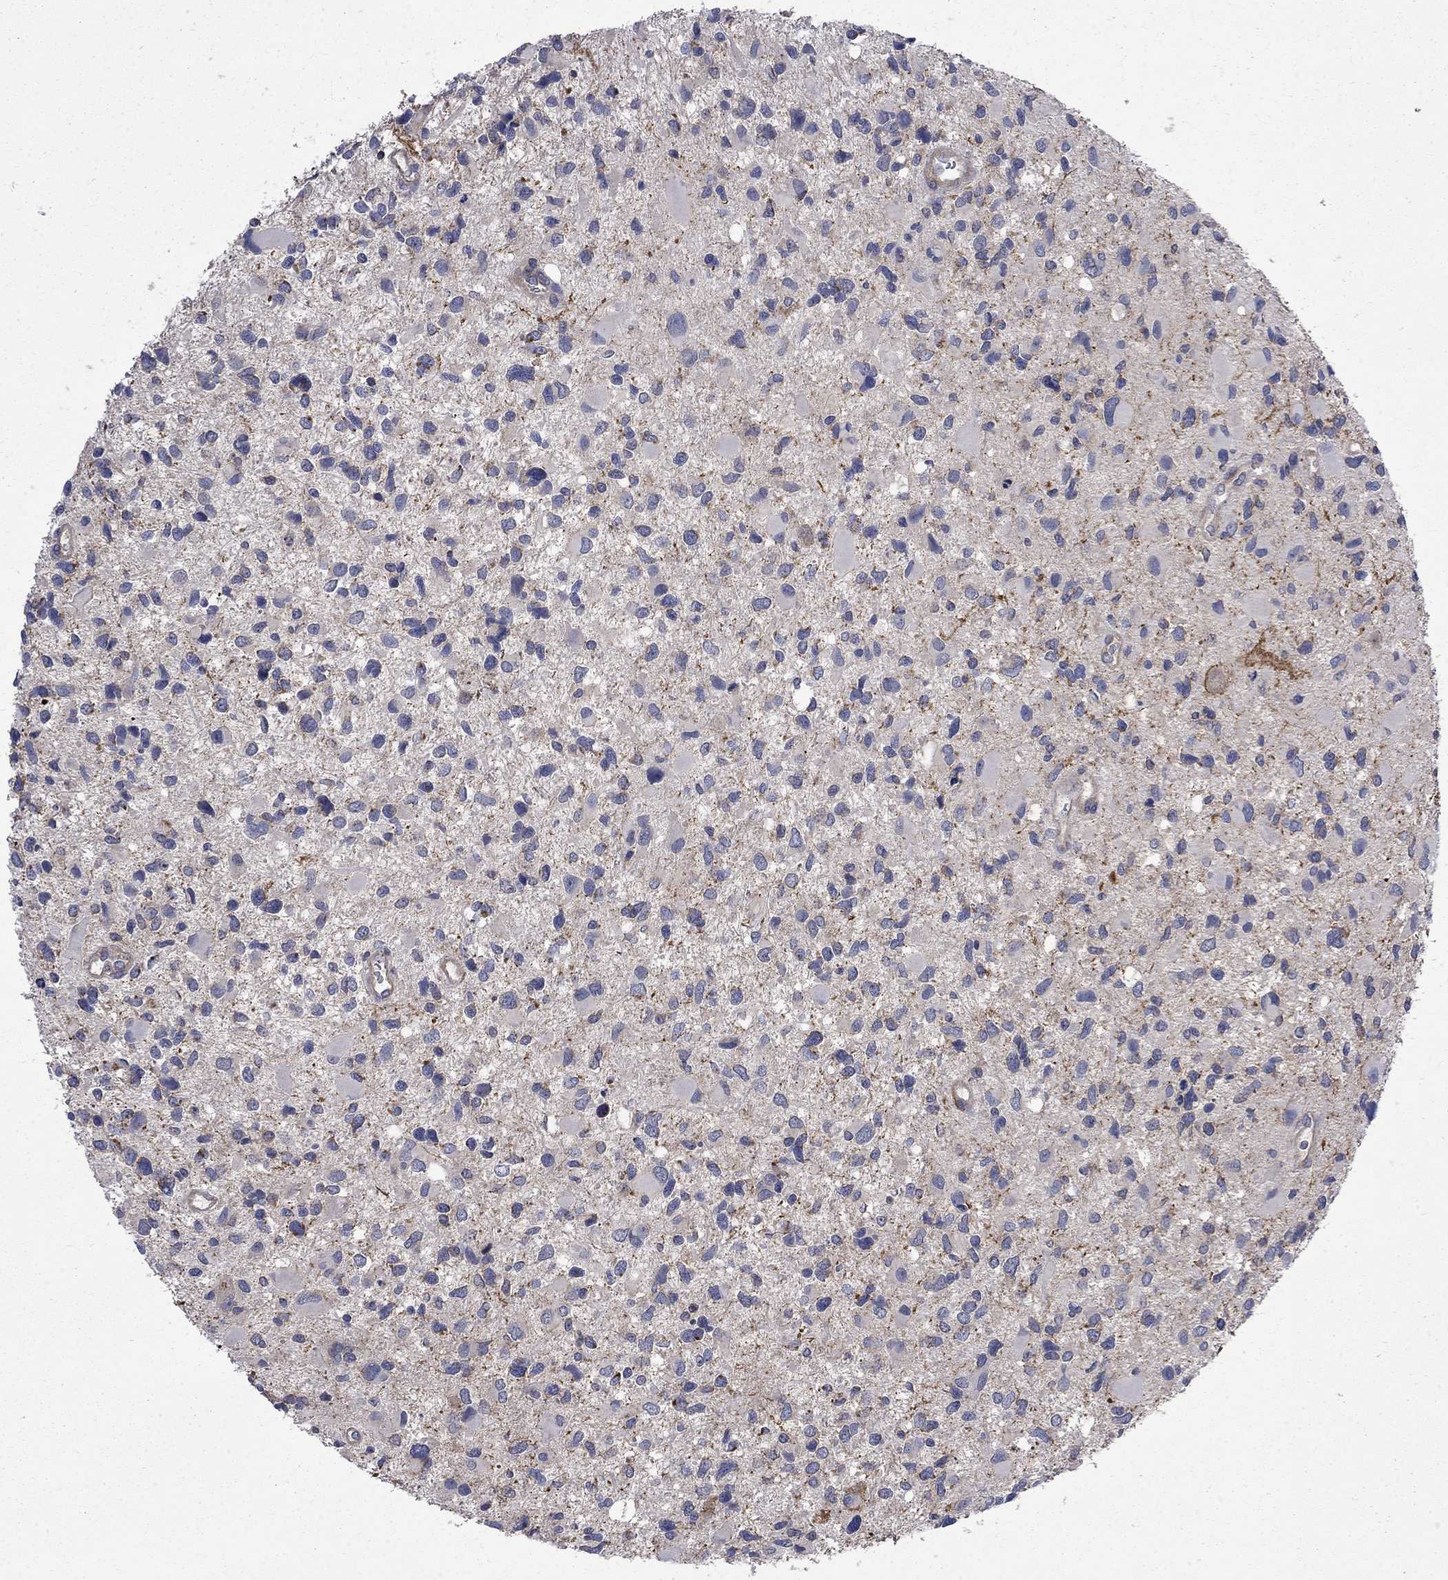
{"staining": {"intensity": "negative", "quantity": "none", "location": "none"}, "tissue": "glioma", "cell_type": "Tumor cells", "image_type": "cancer", "snomed": [{"axis": "morphology", "description": "Glioma, malignant, Low grade"}, {"axis": "topography", "description": "Brain"}], "caption": "Tumor cells show no significant staining in malignant low-grade glioma.", "gene": "HSPA12A", "patient": {"sex": "female", "age": 32}}